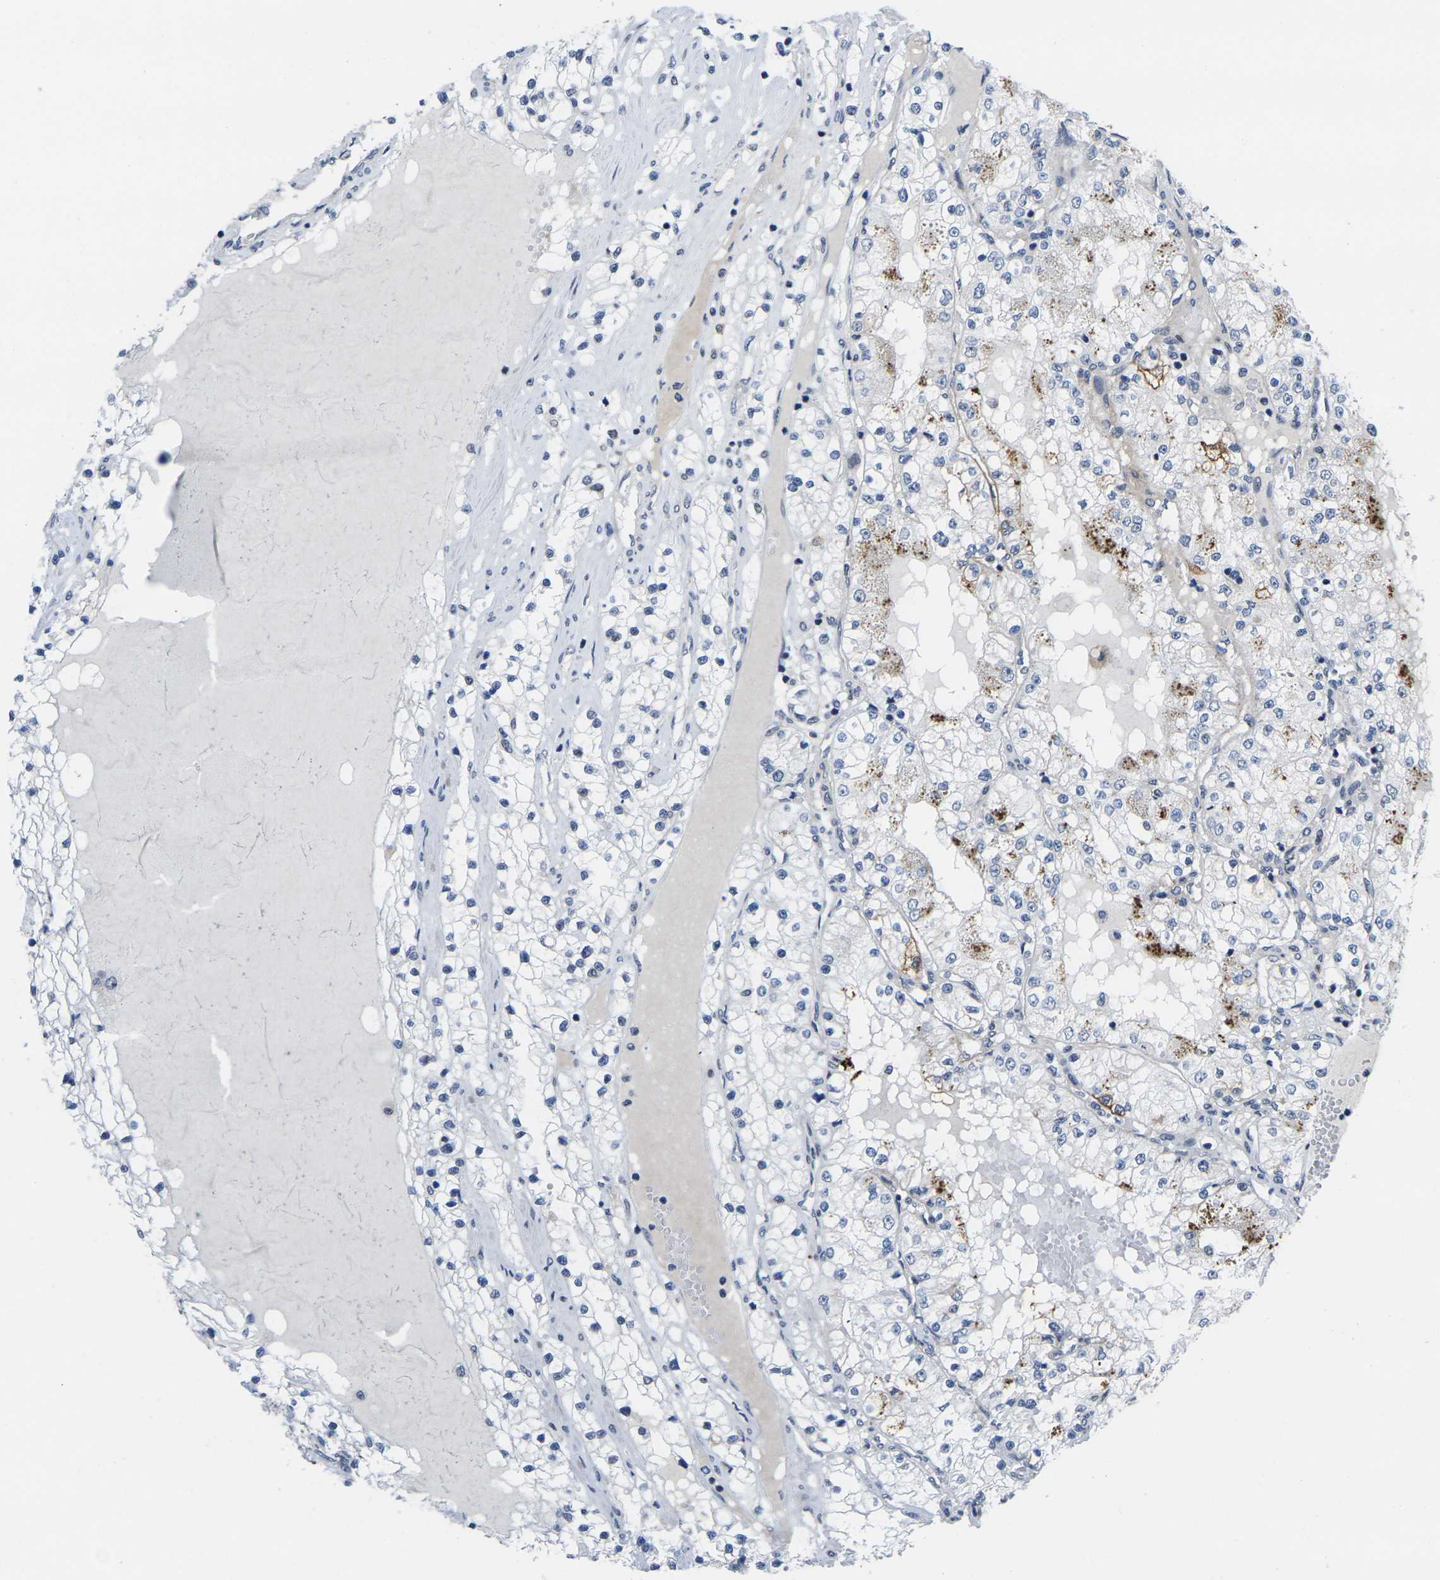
{"staining": {"intensity": "negative", "quantity": "none", "location": "none"}, "tissue": "renal cancer", "cell_type": "Tumor cells", "image_type": "cancer", "snomed": [{"axis": "morphology", "description": "Adenocarcinoma, NOS"}, {"axis": "topography", "description": "Kidney"}], "caption": "Micrograph shows no protein staining in tumor cells of renal adenocarcinoma tissue. The staining was performed using DAB to visualize the protein expression in brown, while the nuclei were stained in blue with hematoxylin (Magnification: 20x).", "gene": "RBM7", "patient": {"sex": "male", "age": 68}}